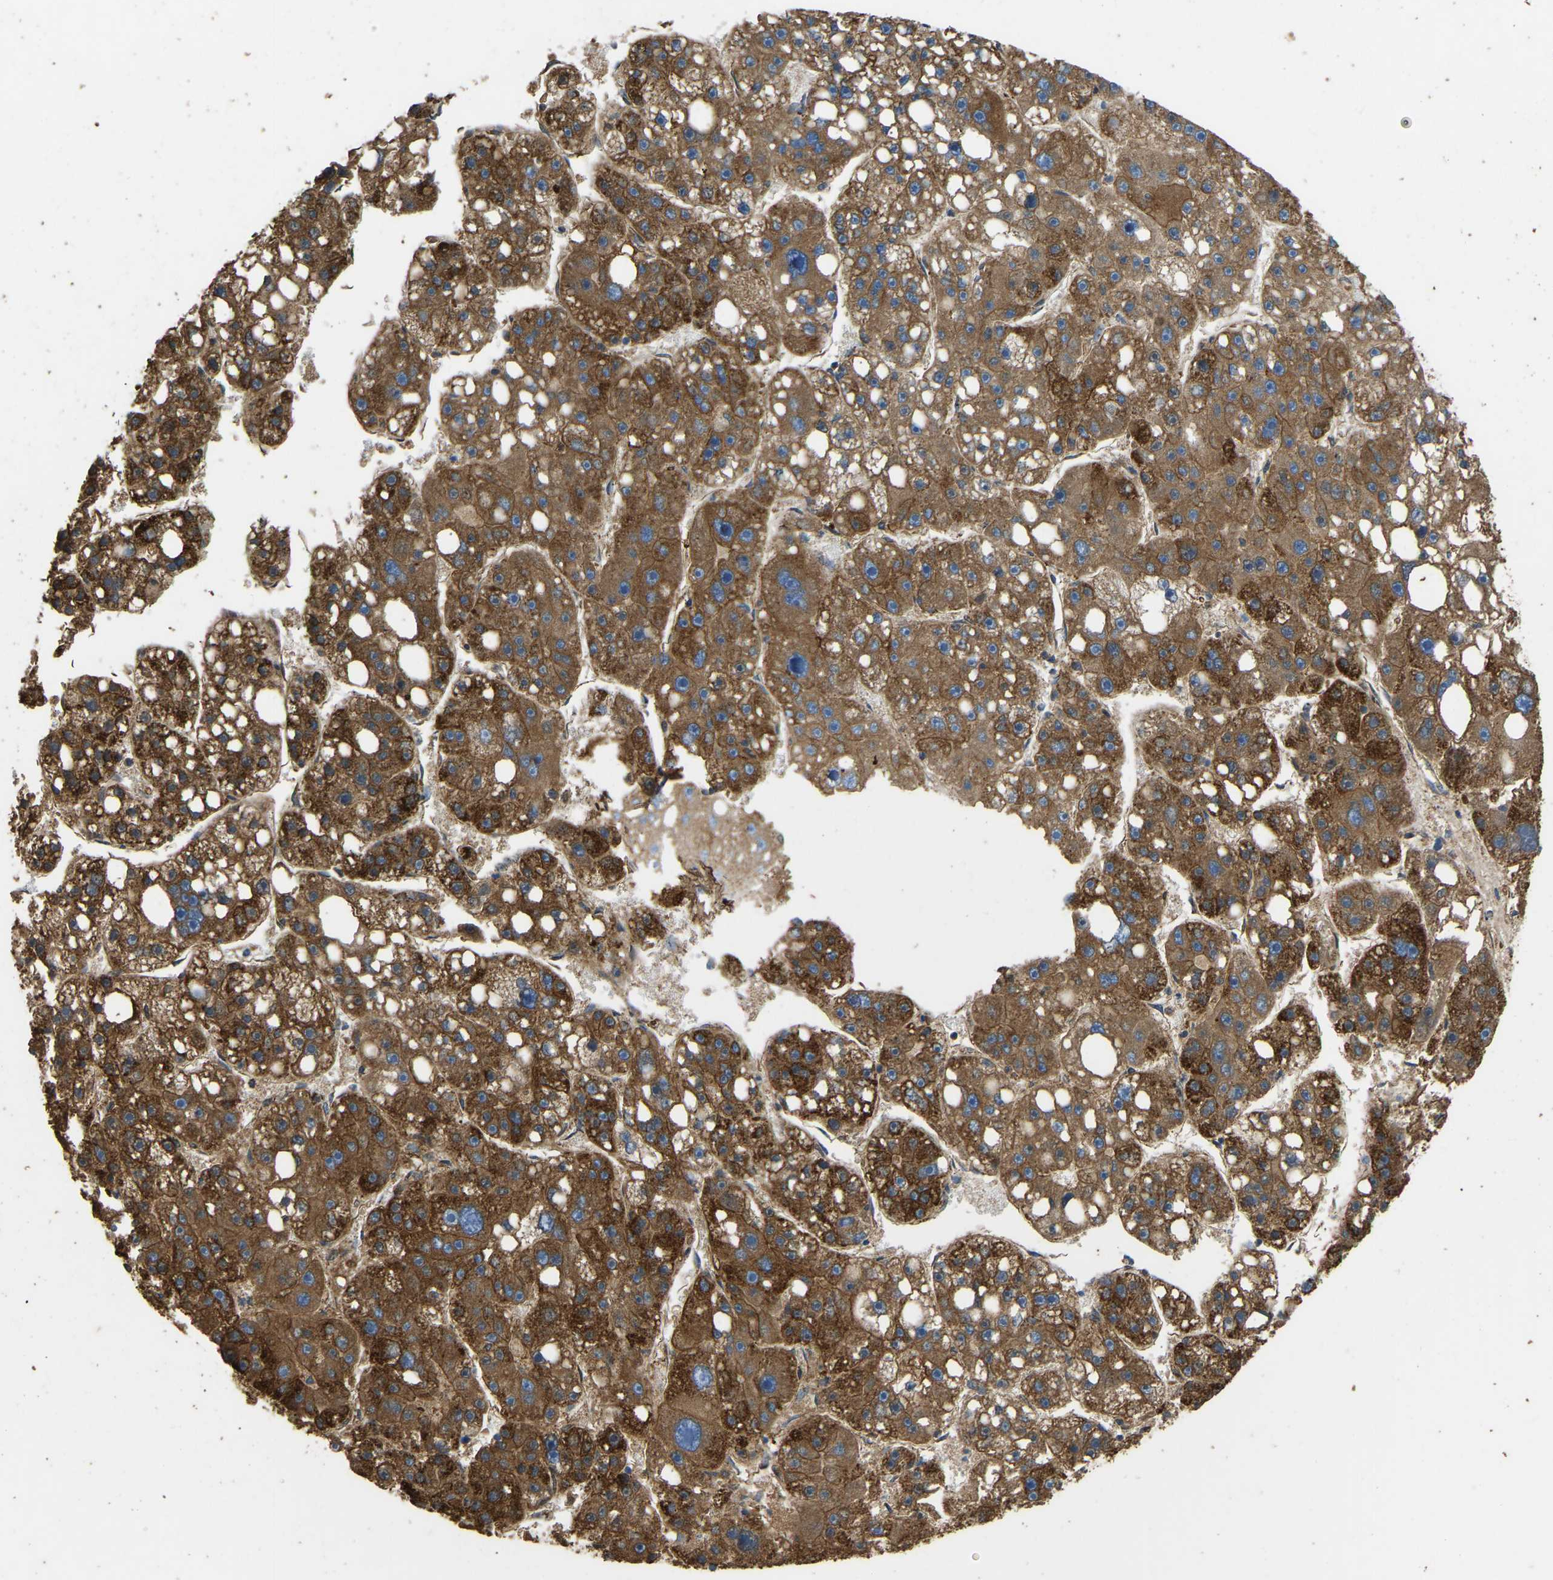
{"staining": {"intensity": "strong", "quantity": ">75%", "location": "cytoplasmic/membranous"}, "tissue": "liver cancer", "cell_type": "Tumor cells", "image_type": "cancer", "snomed": [{"axis": "morphology", "description": "Carcinoma, Hepatocellular, NOS"}, {"axis": "topography", "description": "Liver"}], "caption": "This micrograph shows liver hepatocellular carcinoma stained with immunohistochemistry to label a protein in brown. The cytoplasmic/membranous of tumor cells show strong positivity for the protein. Nuclei are counter-stained blue.", "gene": "ZNF200", "patient": {"sex": "female", "age": 61}}